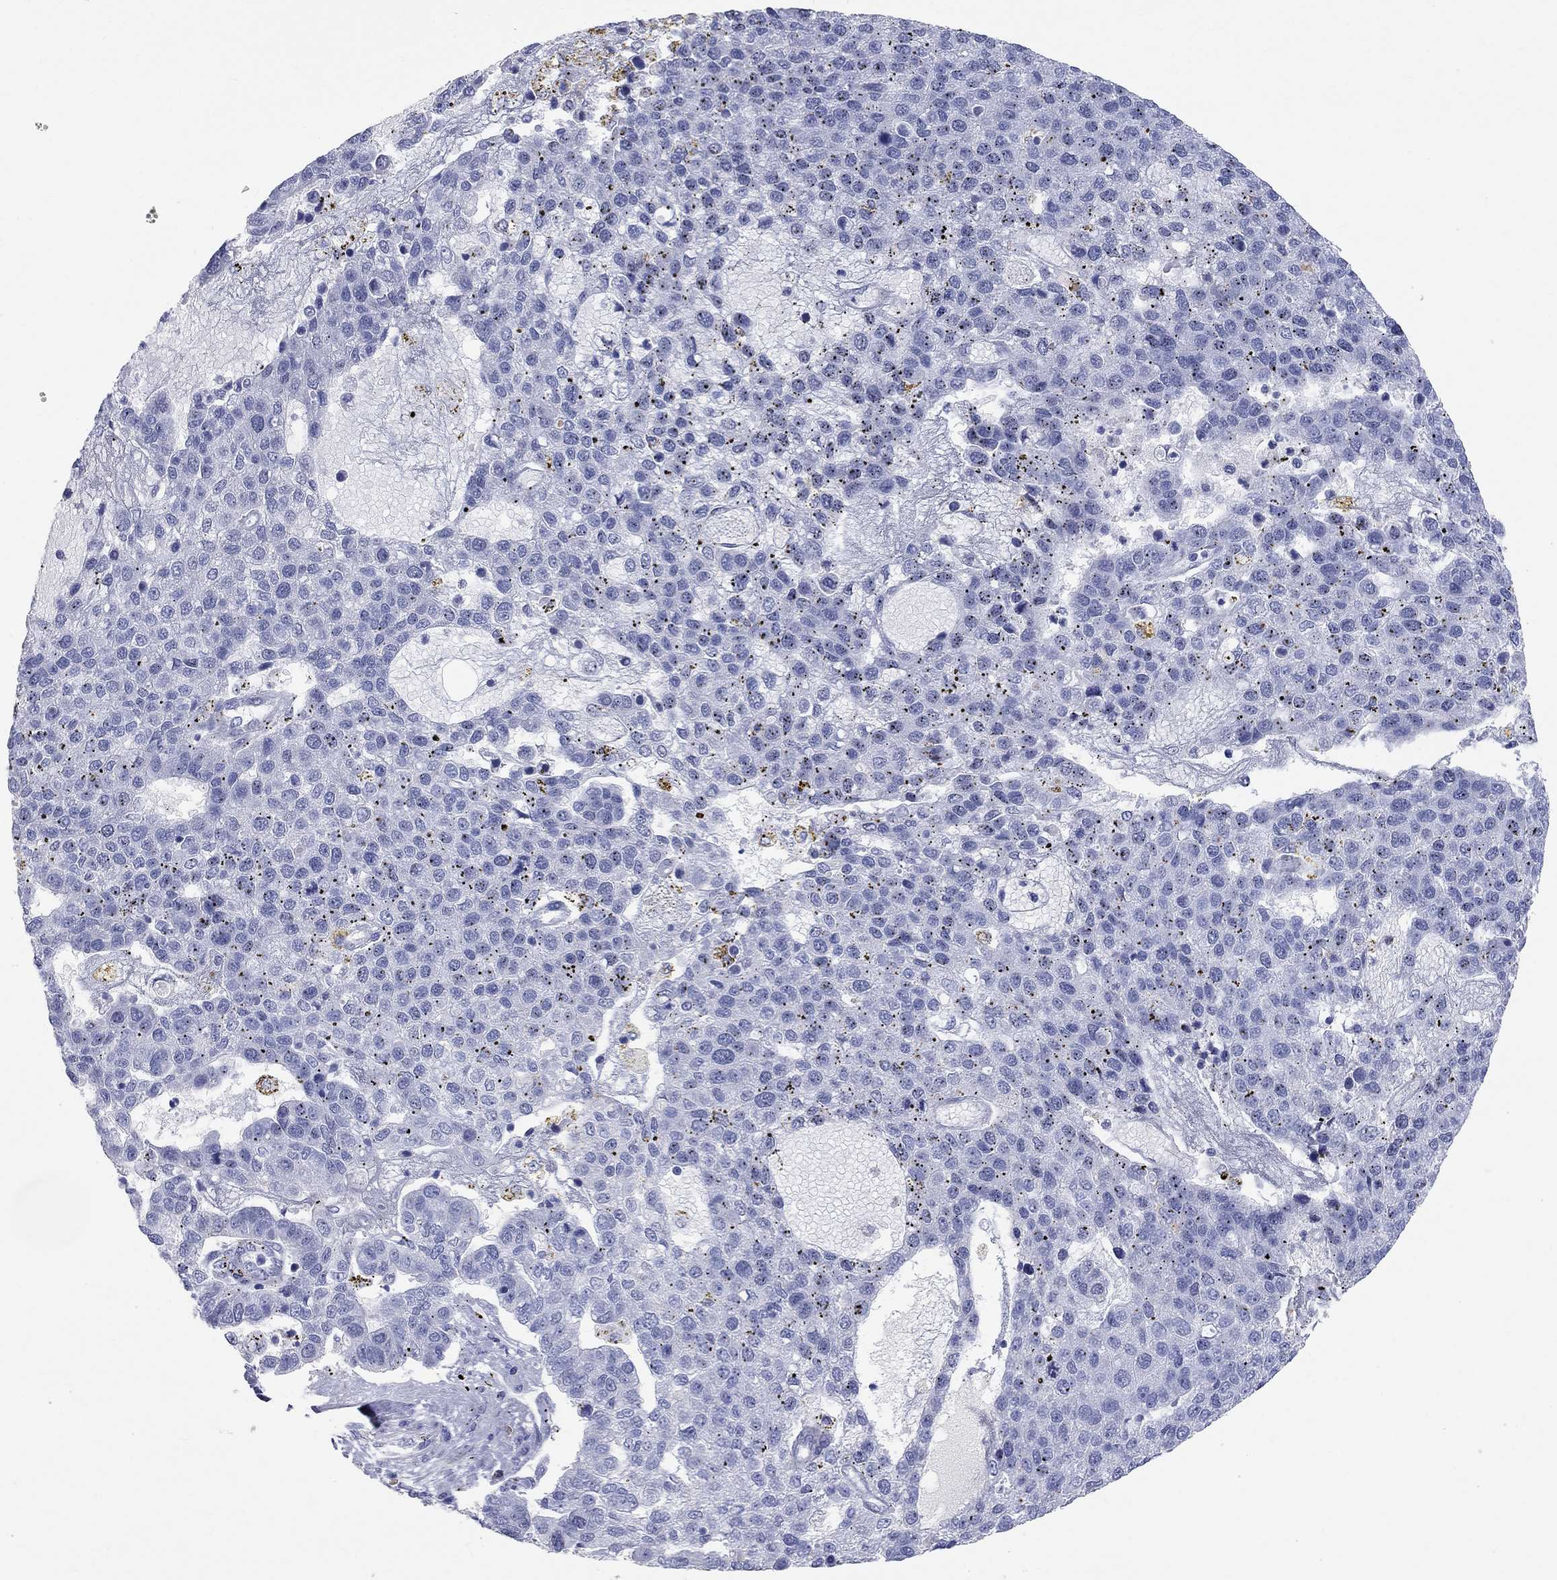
{"staining": {"intensity": "negative", "quantity": "none", "location": "none"}, "tissue": "pancreatic cancer", "cell_type": "Tumor cells", "image_type": "cancer", "snomed": [{"axis": "morphology", "description": "Adenocarcinoma, NOS"}, {"axis": "topography", "description": "Pancreas"}], "caption": "High magnification brightfield microscopy of pancreatic cancer (adenocarcinoma) stained with DAB (3,3'-diaminobenzidine) (brown) and counterstained with hematoxylin (blue): tumor cells show no significant expression. Nuclei are stained in blue.", "gene": "PHOX2B", "patient": {"sex": "female", "age": 61}}